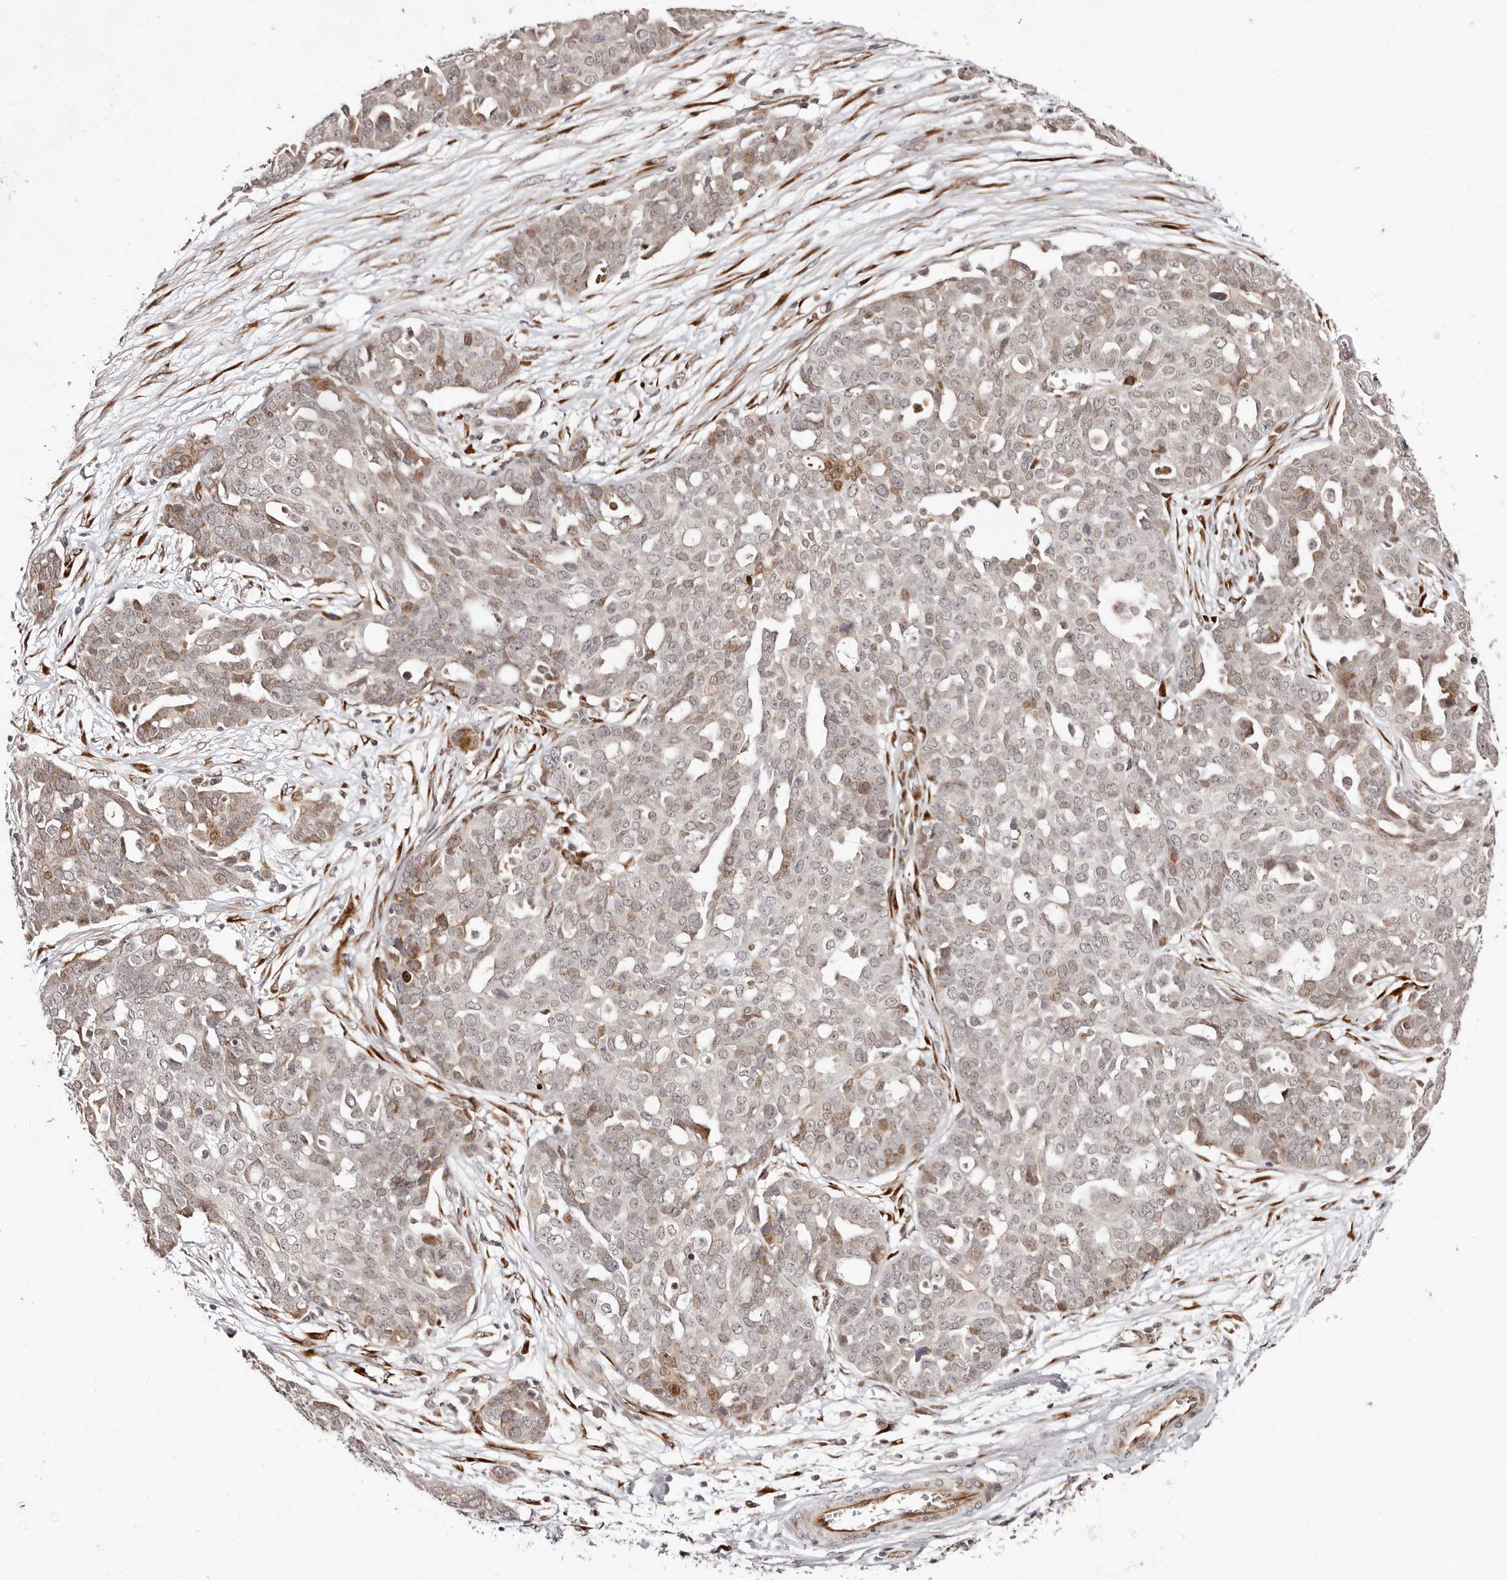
{"staining": {"intensity": "moderate", "quantity": "<25%", "location": "nuclear"}, "tissue": "ovarian cancer", "cell_type": "Tumor cells", "image_type": "cancer", "snomed": [{"axis": "morphology", "description": "Cystadenocarcinoma, serous, NOS"}, {"axis": "topography", "description": "Soft tissue"}, {"axis": "topography", "description": "Ovary"}], "caption": "The photomicrograph shows staining of serous cystadenocarcinoma (ovarian), revealing moderate nuclear protein positivity (brown color) within tumor cells. The staining is performed using DAB brown chromogen to label protein expression. The nuclei are counter-stained blue using hematoxylin.", "gene": "BCL2L15", "patient": {"sex": "female", "age": 57}}